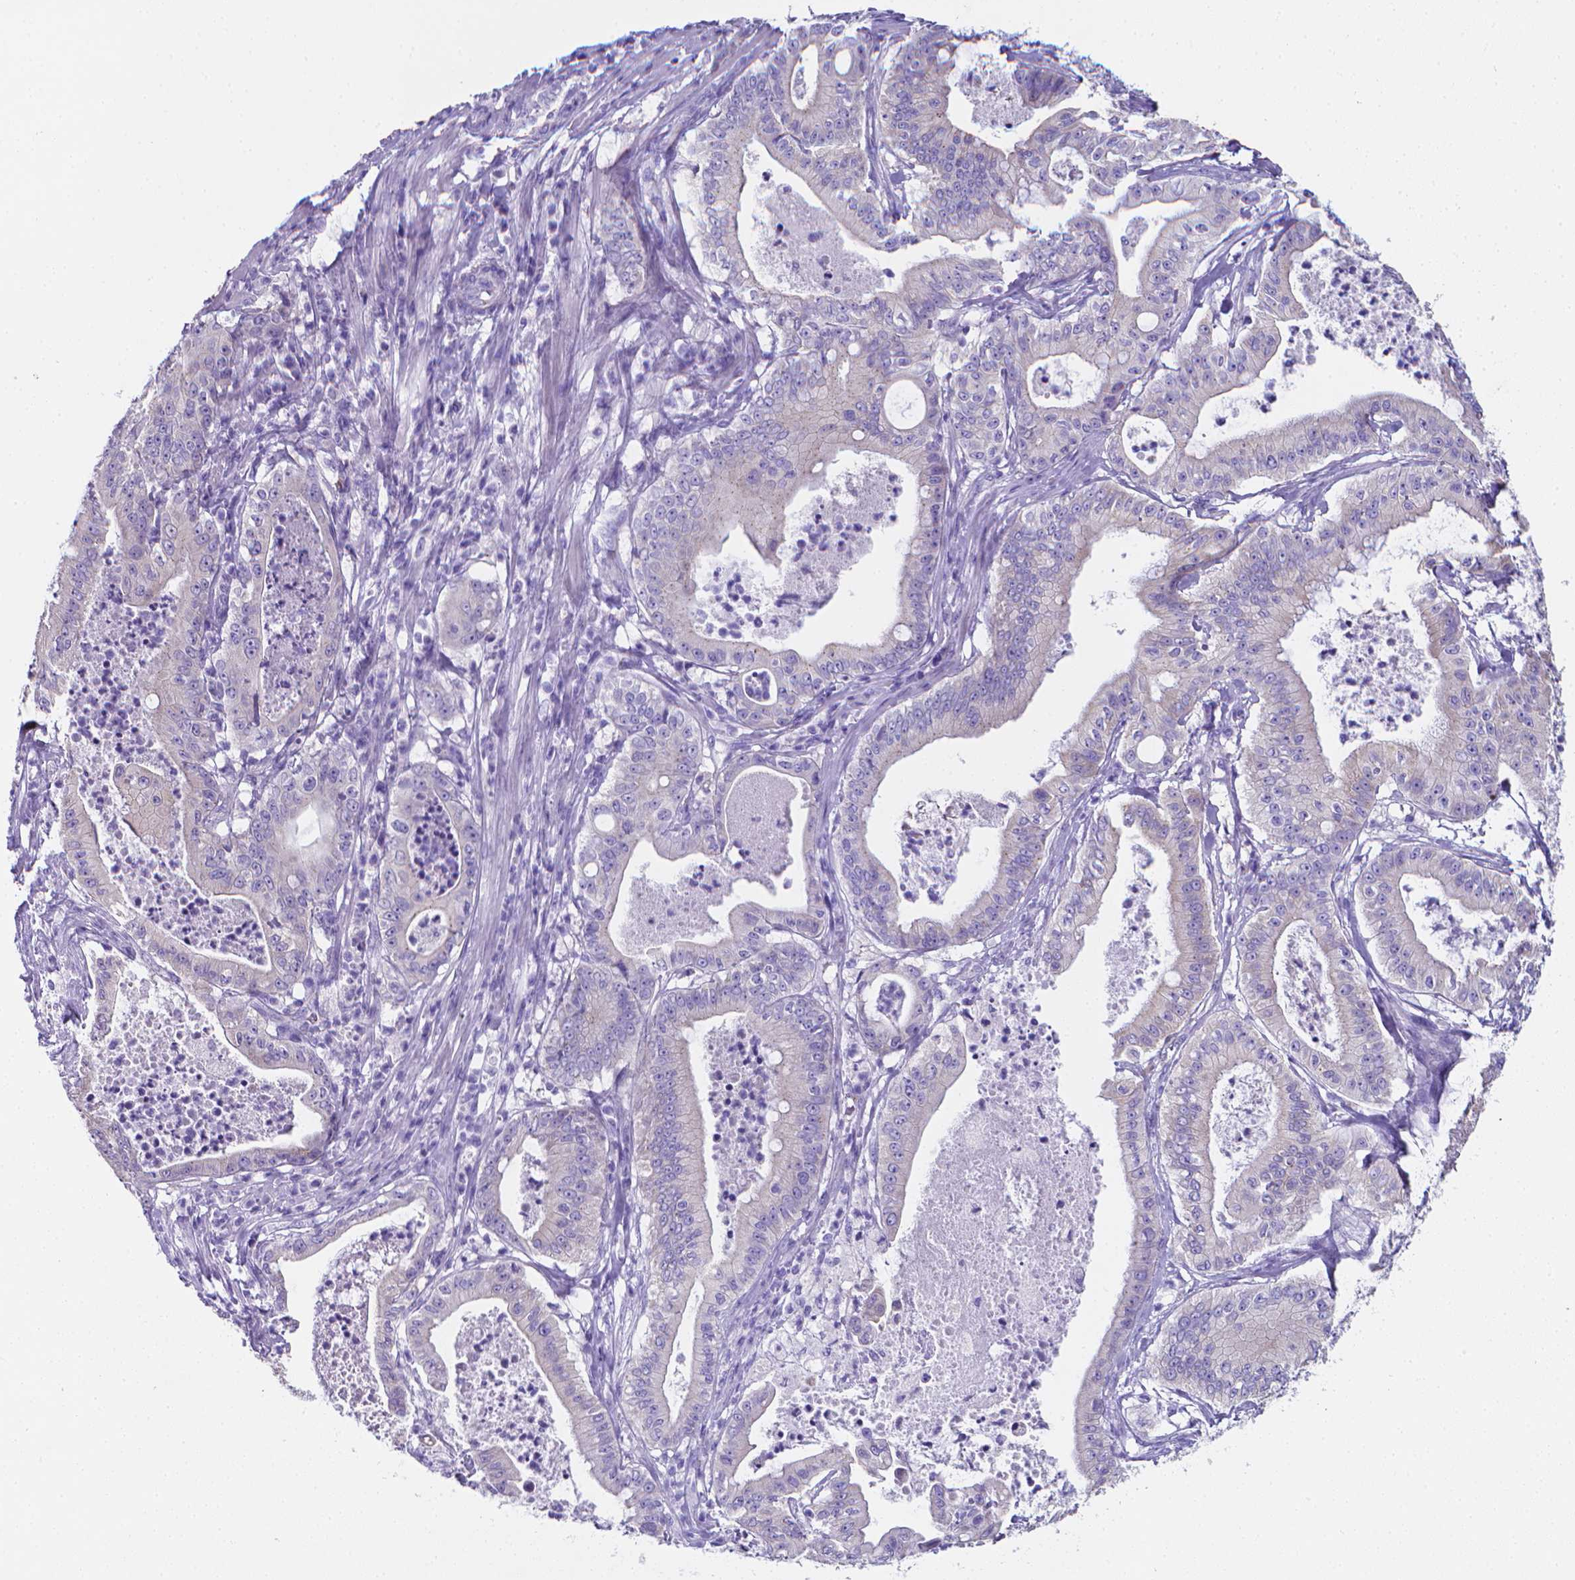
{"staining": {"intensity": "negative", "quantity": "none", "location": "none"}, "tissue": "pancreatic cancer", "cell_type": "Tumor cells", "image_type": "cancer", "snomed": [{"axis": "morphology", "description": "Adenocarcinoma, NOS"}, {"axis": "topography", "description": "Pancreas"}], "caption": "The image reveals no significant expression in tumor cells of pancreatic adenocarcinoma. (DAB immunohistochemistry with hematoxylin counter stain).", "gene": "LRRC73", "patient": {"sex": "male", "age": 71}}